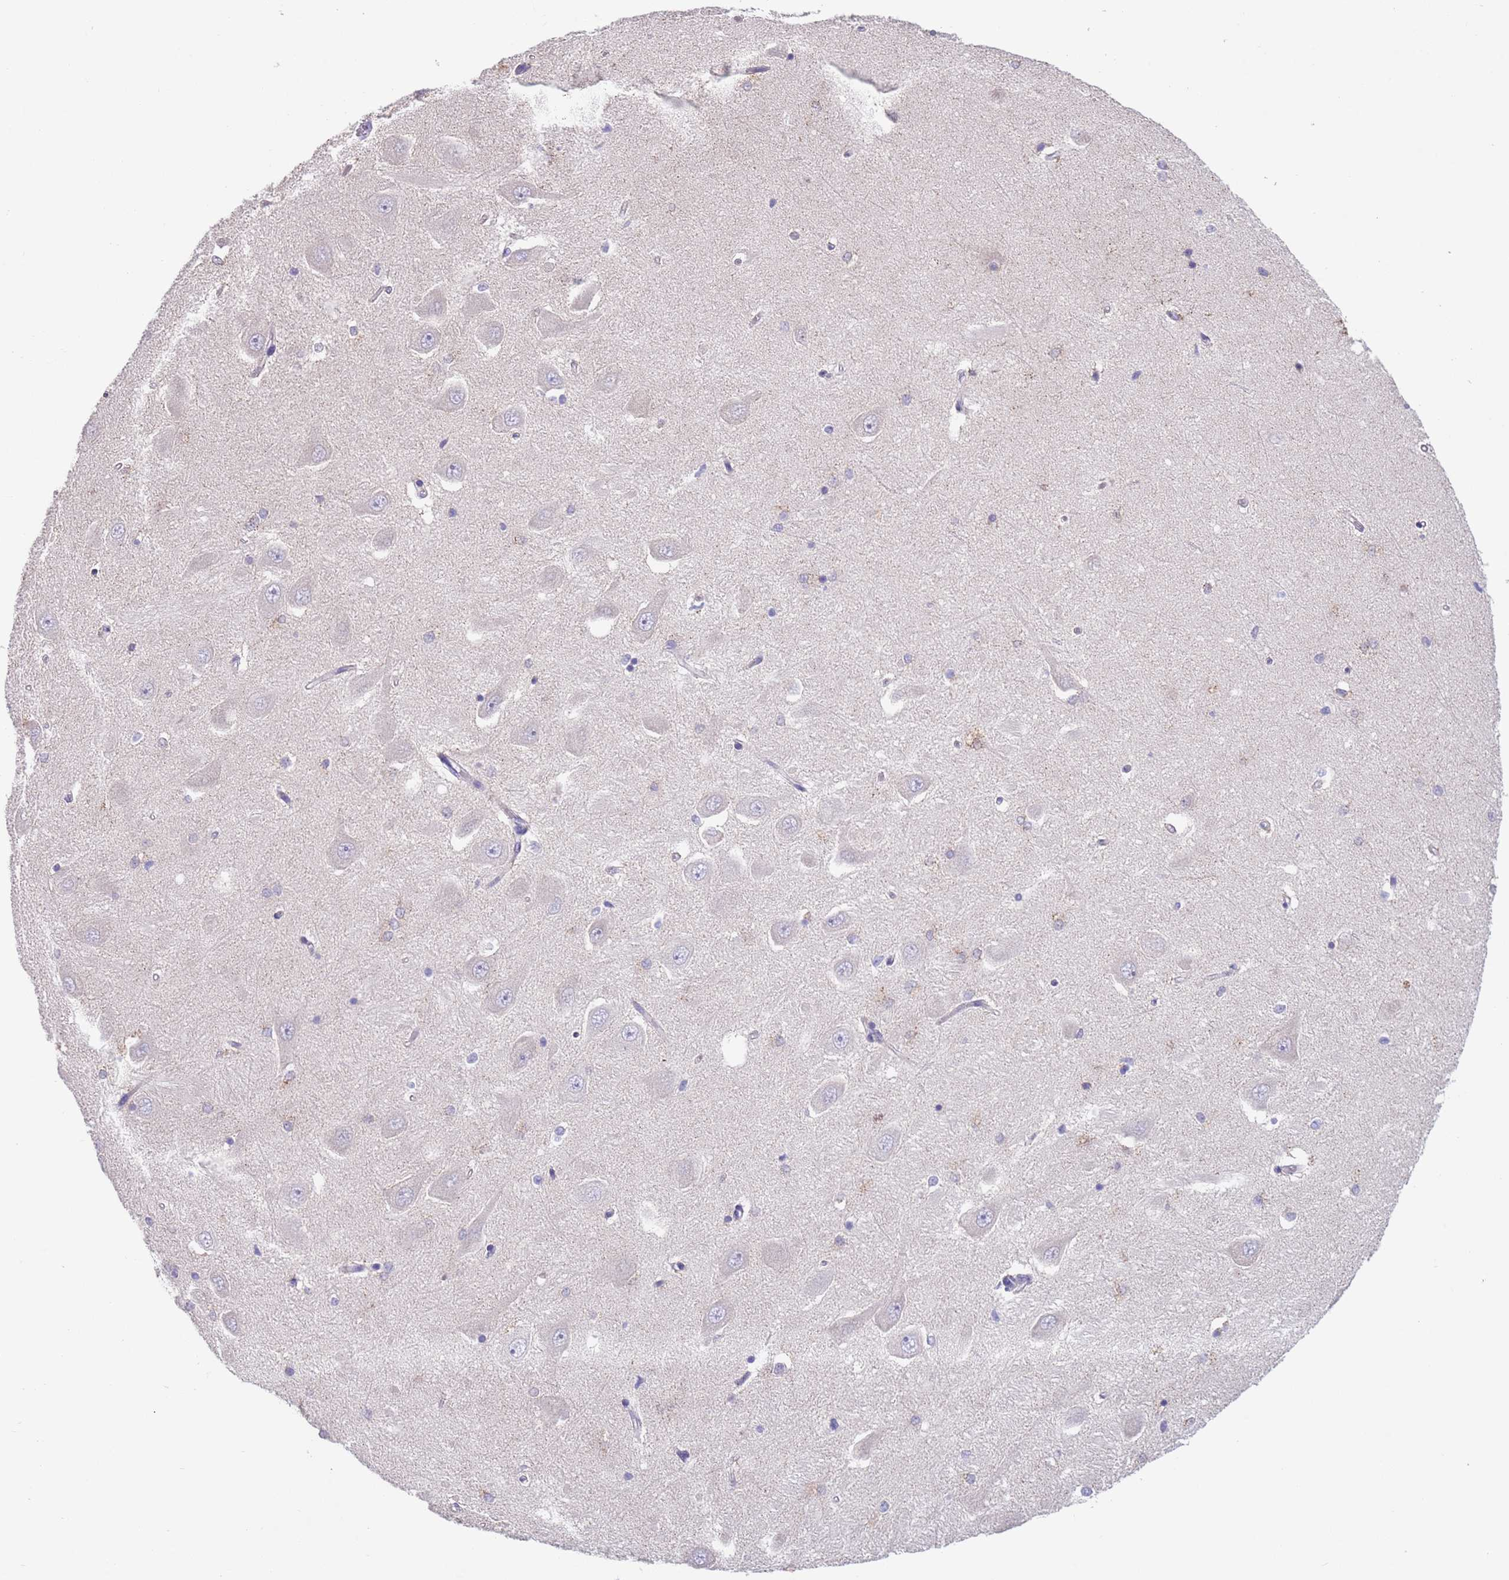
{"staining": {"intensity": "negative", "quantity": "none", "location": "none"}, "tissue": "hippocampus", "cell_type": "Glial cells", "image_type": "normal", "snomed": [{"axis": "morphology", "description": "Normal tissue, NOS"}, {"axis": "topography", "description": "Hippocampus"}], "caption": "This image is of benign hippocampus stained with immunohistochemistry to label a protein in brown with the nuclei are counter-stained blue. There is no expression in glial cells.", "gene": "SPIRE2", "patient": {"sex": "male", "age": 45}}